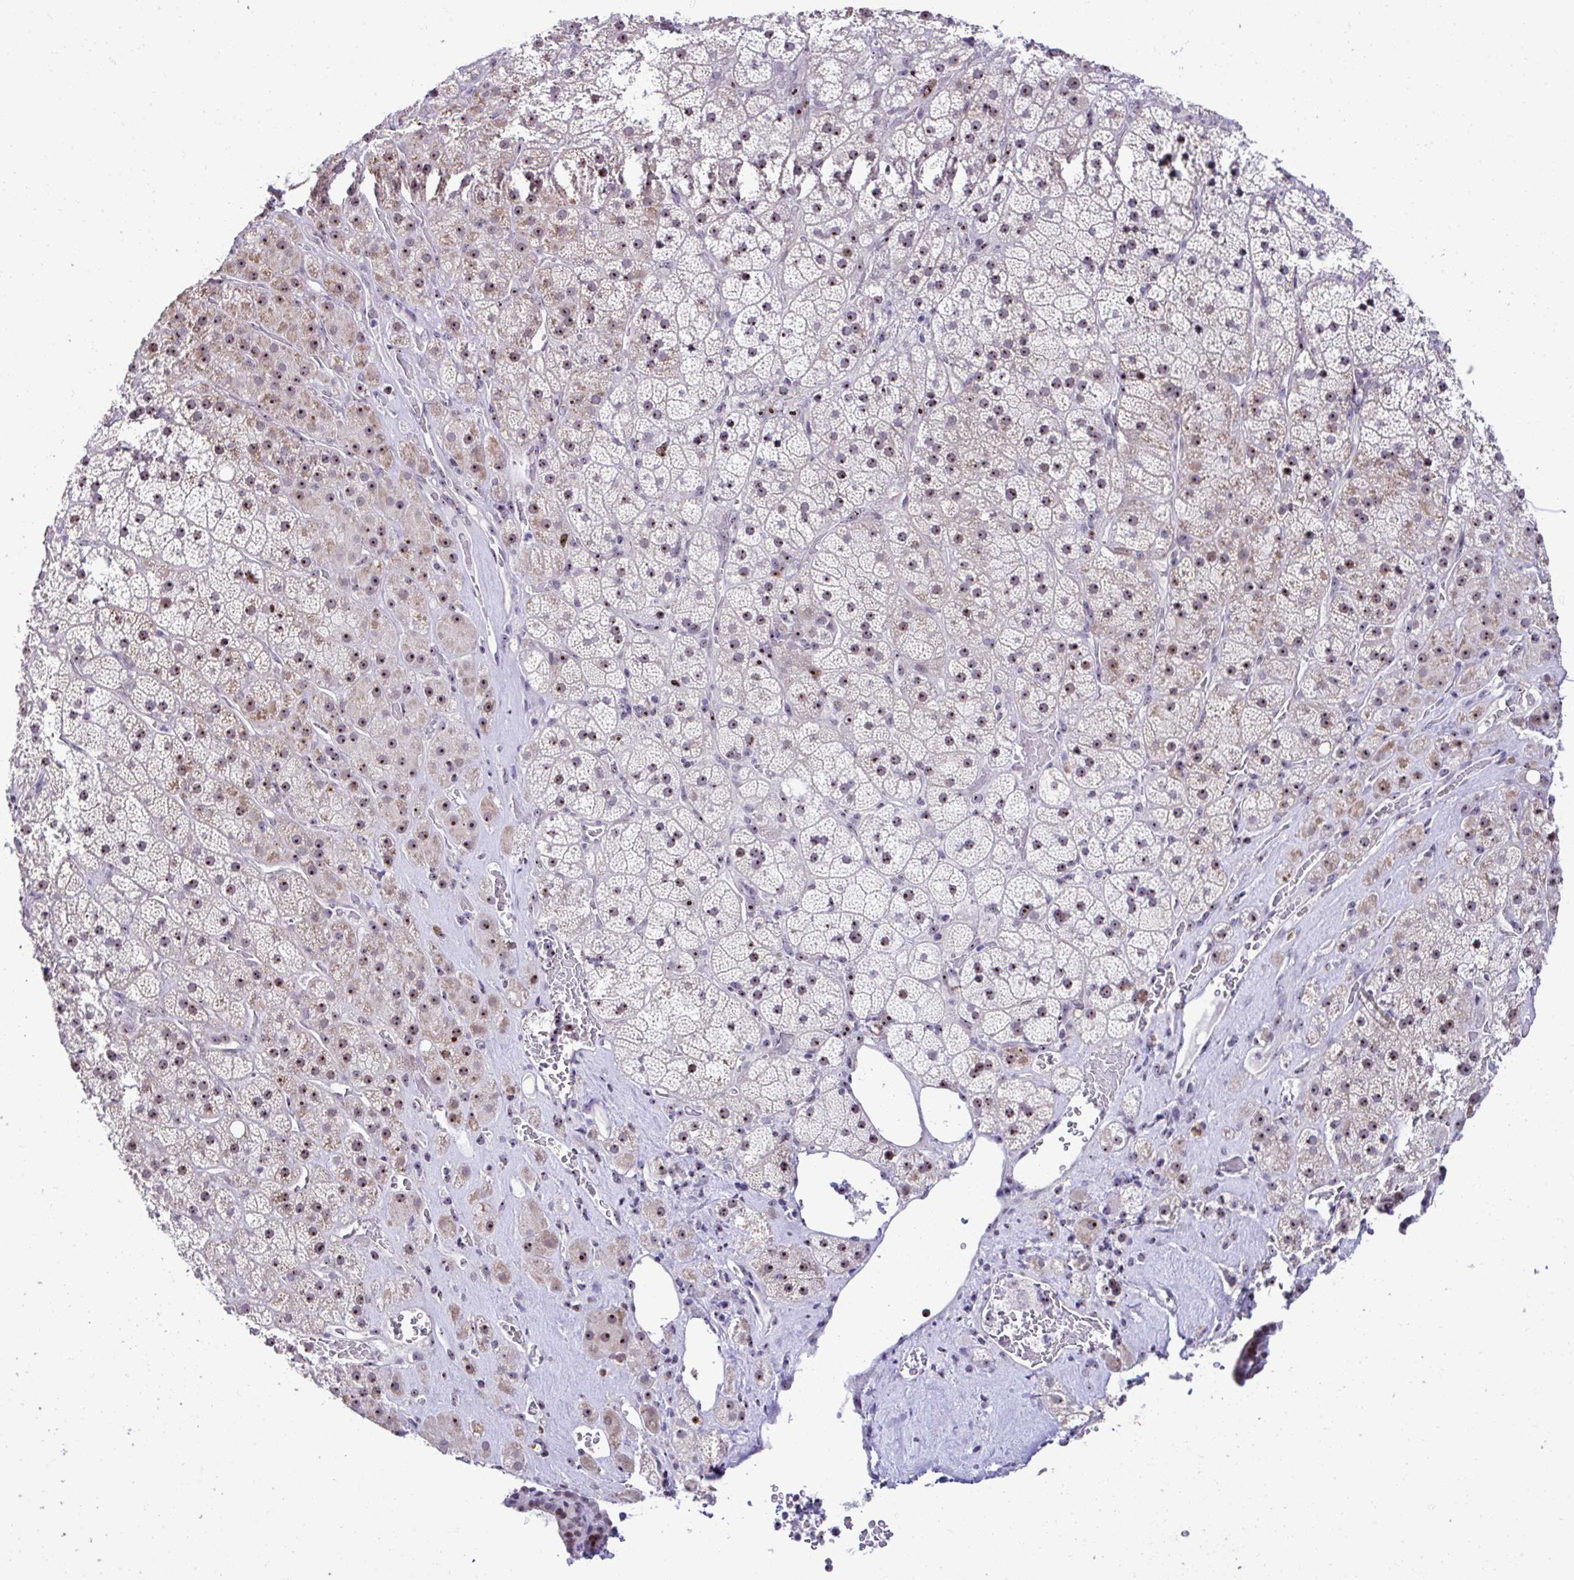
{"staining": {"intensity": "moderate", "quantity": ">75%", "location": "cytoplasmic/membranous,nuclear"}, "tissue": "adrenal gland", "cell_type": "Glandular cells", "image_type": "normal", "snomed": [{"axis": "morphology", "description": "Normal tissue, NOS"}, {"axis": "topography", "description": "Adrenal gland"}], "caption": "This photomicrograph demonstrates benign adrenal gland stained with immunohistochemistry to label a protein in brown. The cytoplasmic/membranous,nuclear of glandular cells show moderate positivity for the protein. Nuclei are counter-stained blue.", "gene": "CEP72", "patient": {"sex": "male", "age": 57}}